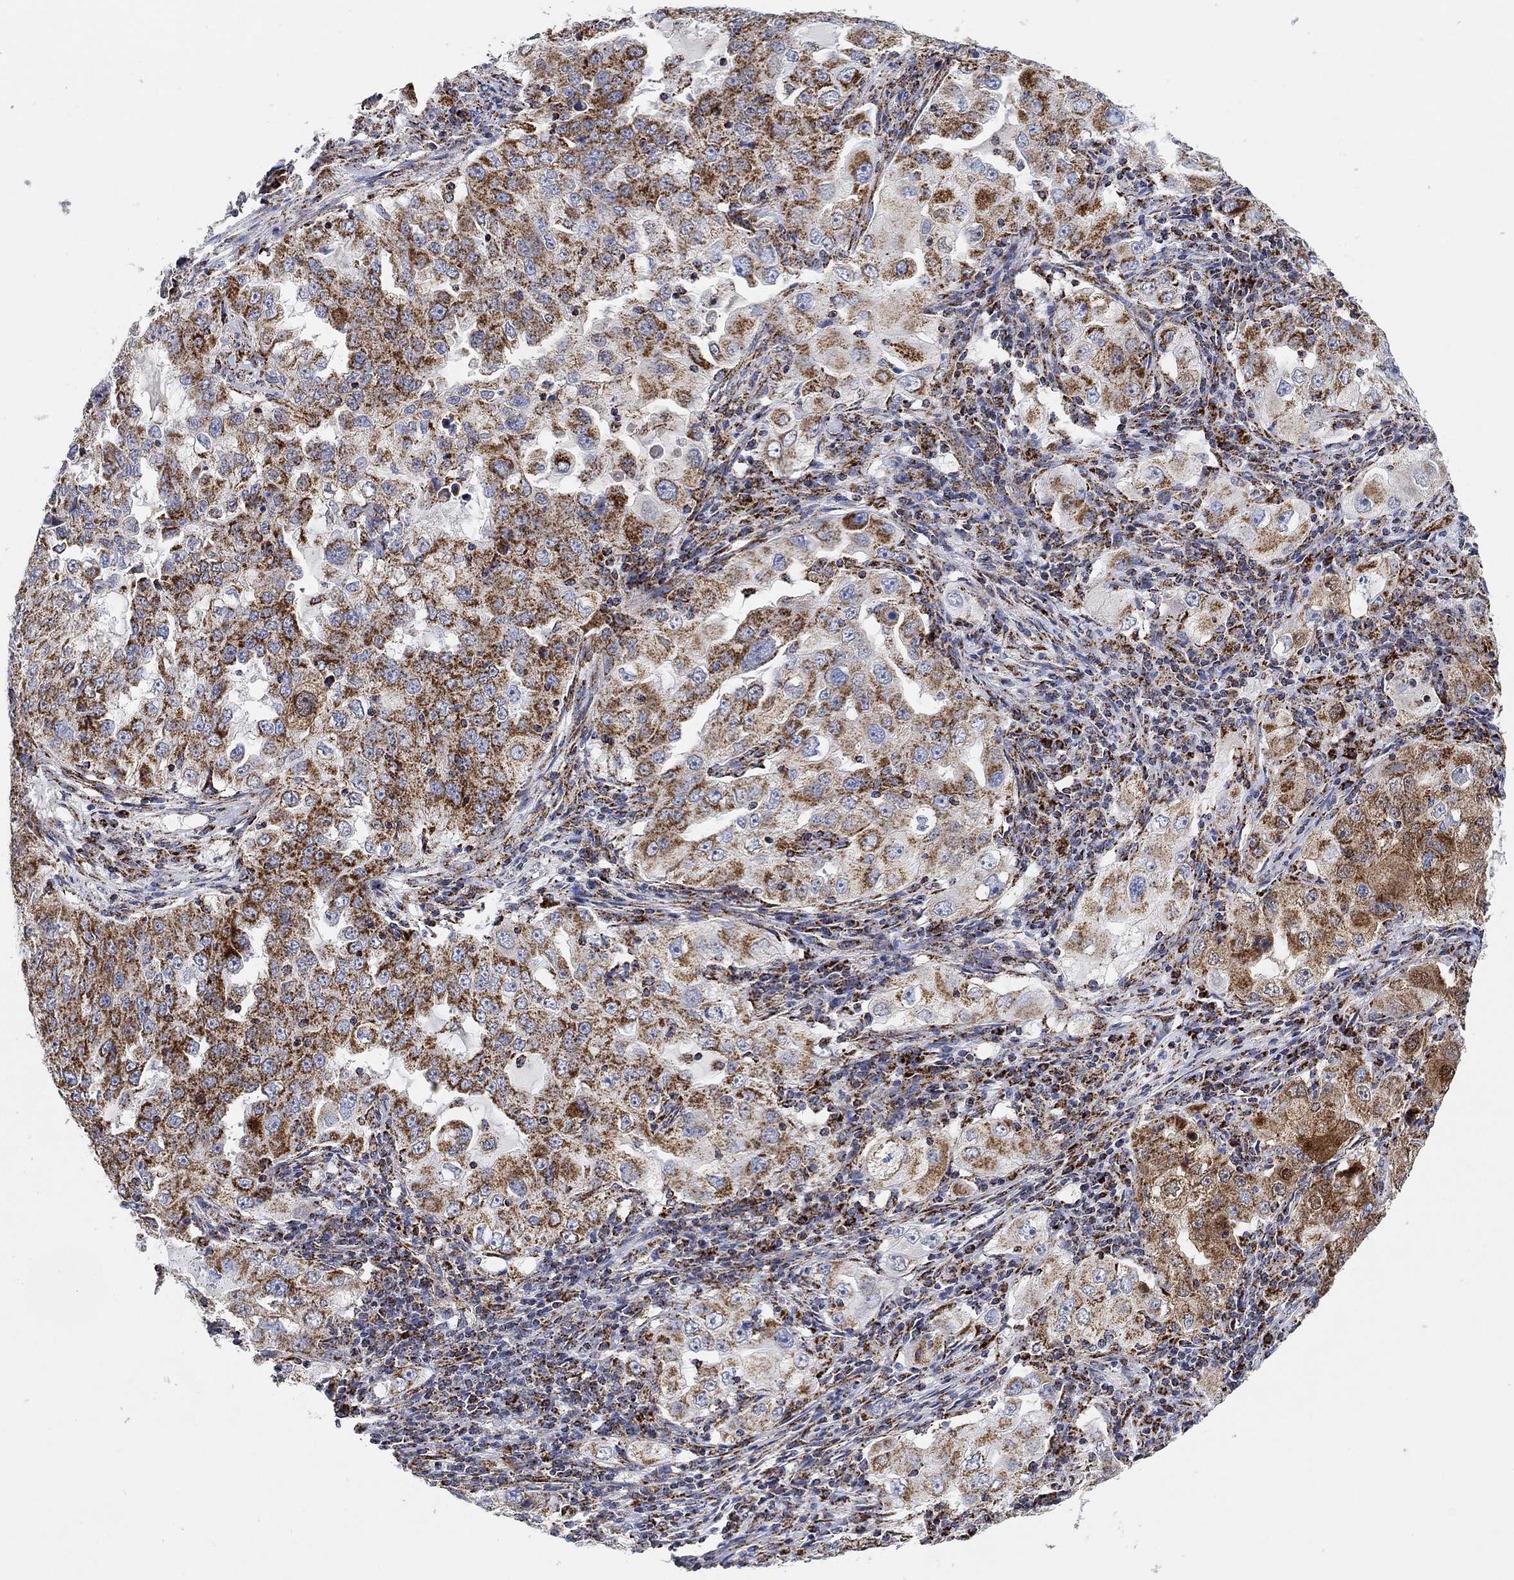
{"staining": {"intensity": "moderate", "quantity": "25%-75%", "location": "cytoplasmic/membranous"}, "tissue": "lung cancer", "cell_type": "Tumor cells", "image_type": "cancer", "snomed": [{"axis": "morphology", "description": "Adenocarcinoma, NOS"}, {"axis": "topography", "description": "Lung"}], "caption": "This photomicrograph demonstrates IHC staining of adenocarcinoma (lung), with medium moderate cytoplasmic/membranous staining in about 25%-75% of tumor cells.", "gene": "NDUFS3", "patient": {"sex": "female", "age": 61}}